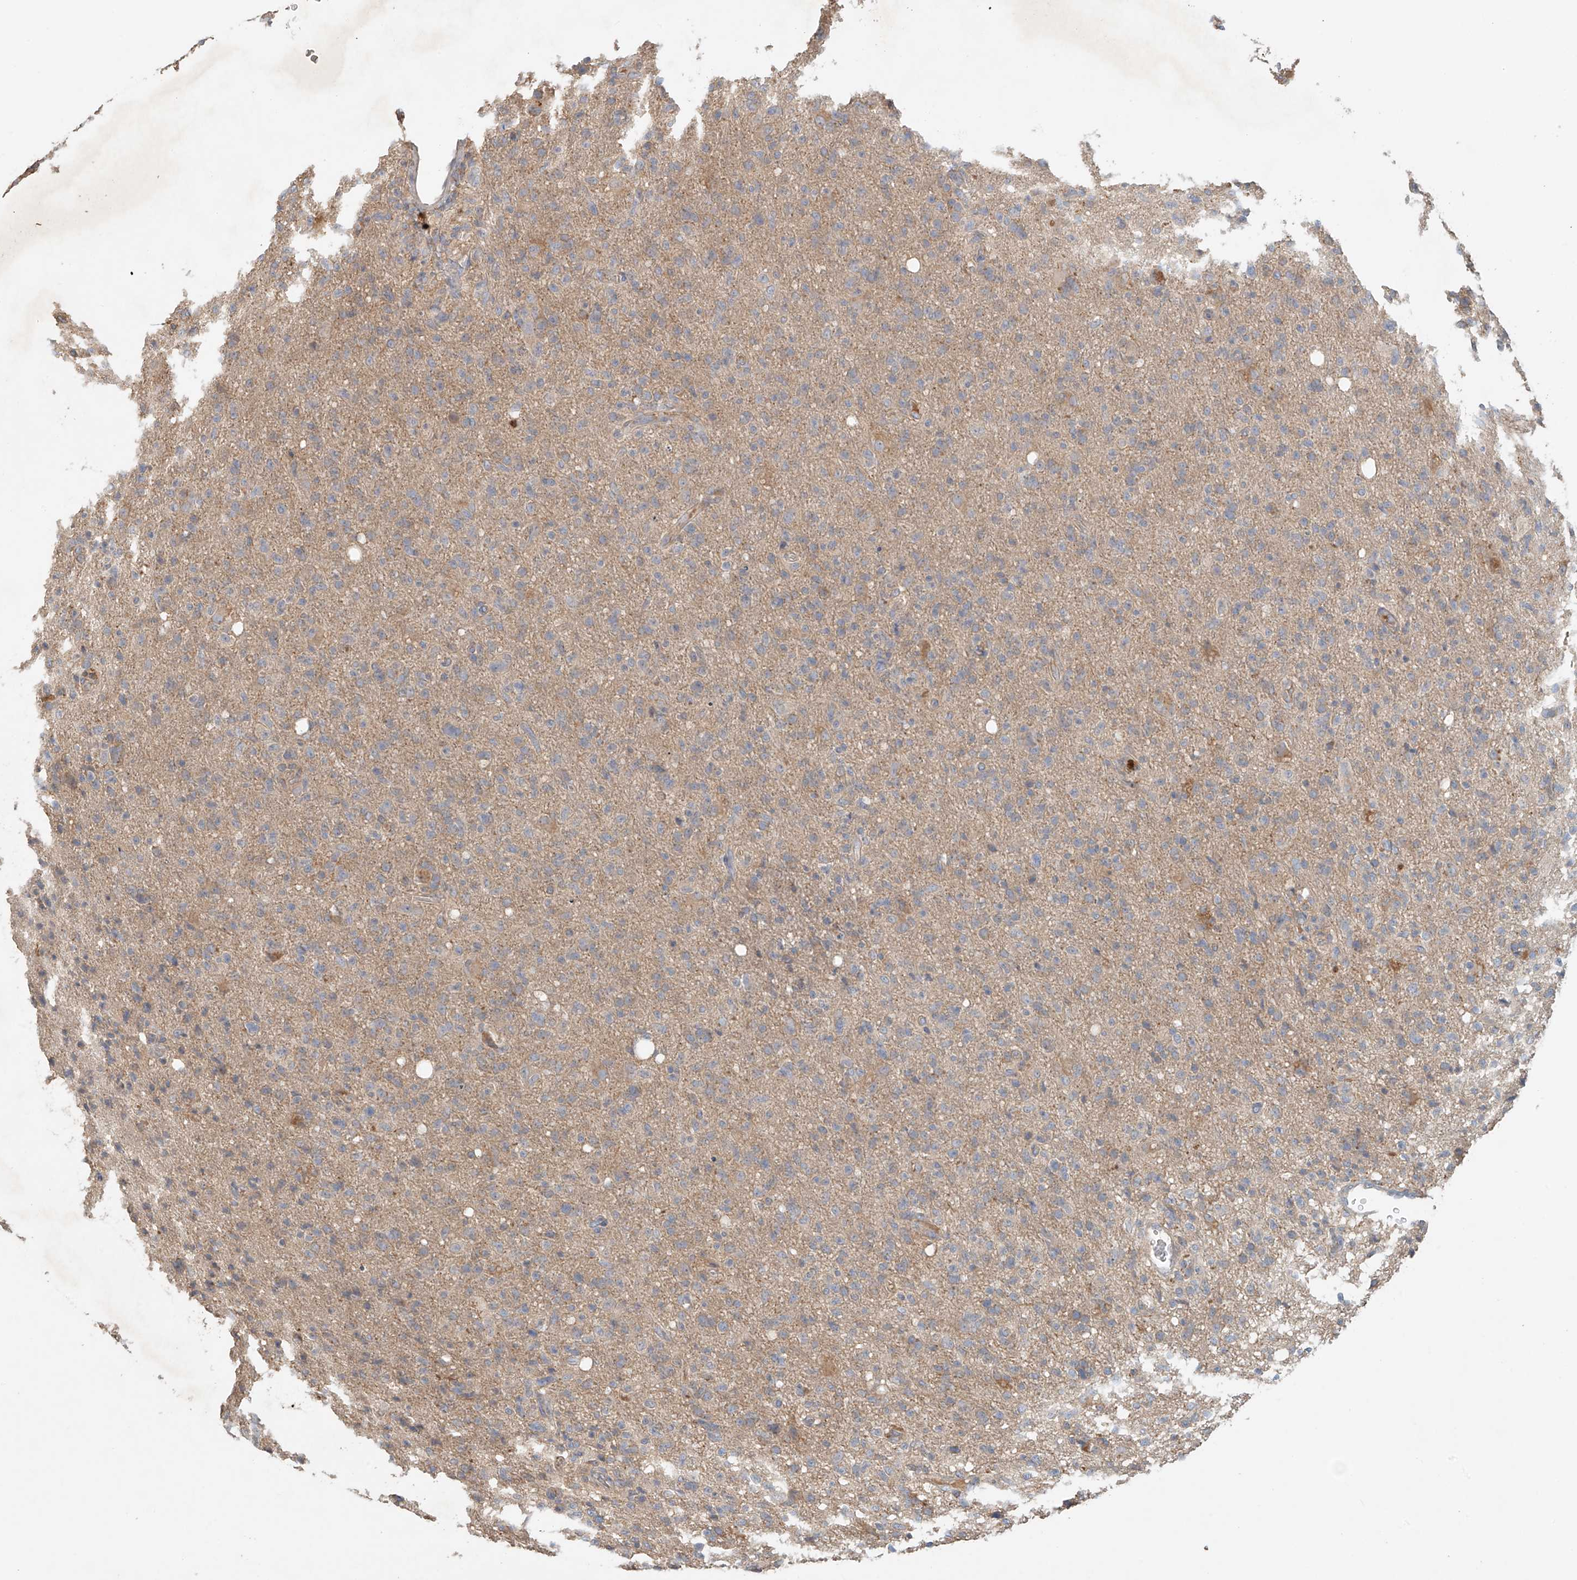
{"staining": {"intensity": "weak", "quantity": "<25%", "location": "cytoplasmic/membranous"}, "tissue": "glioma", "cell_type": "Tumor cells", "image_type": "cancer", "snomed": [{"axis": "morphology", "description": "Glioma, malignant, High grade"}, {"axis": "topography", "description": "Brain"}], "caption": "Protein analysis of malignant glioma (high-grade) displays no significant staining in tumor cells.", "gene": "GNB1L", "patient": {"sex": "female", "age": 57}}